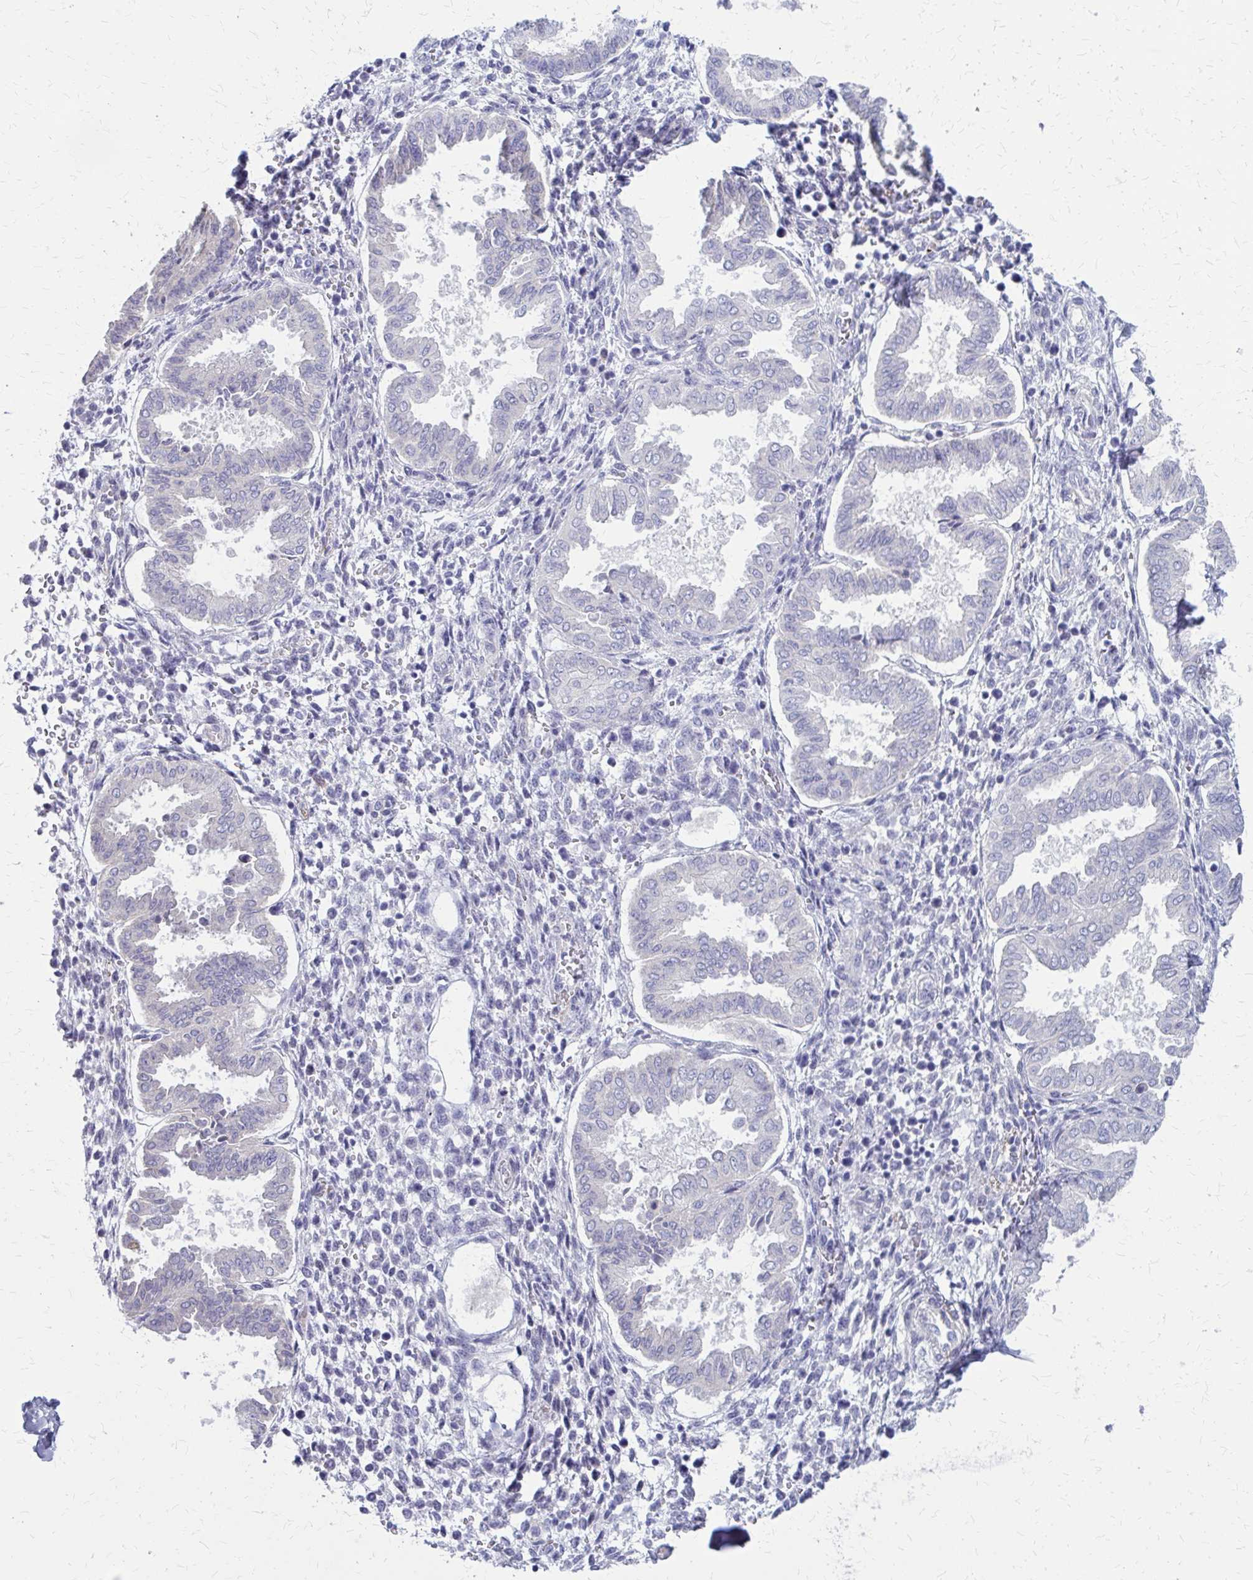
{"staining": {"intensity": "negative", "quantity": "none", "location": "none"}, "tissue": "endometrium", "cell_type": "Cells in endometrial stroma", "image_type": "normal", "snomed": [{"axis": "morphology", "description": "Normal tissue, NOS"}, {"axis": "topography", "description": "Endometrium"}], "caption": "Immunohistochemistry (IHC) of normal endometrium displays no staining in cells in endometrial stroma.", "gene": "GLYATL2", "patient": {"sex": "female", "age": 24}}